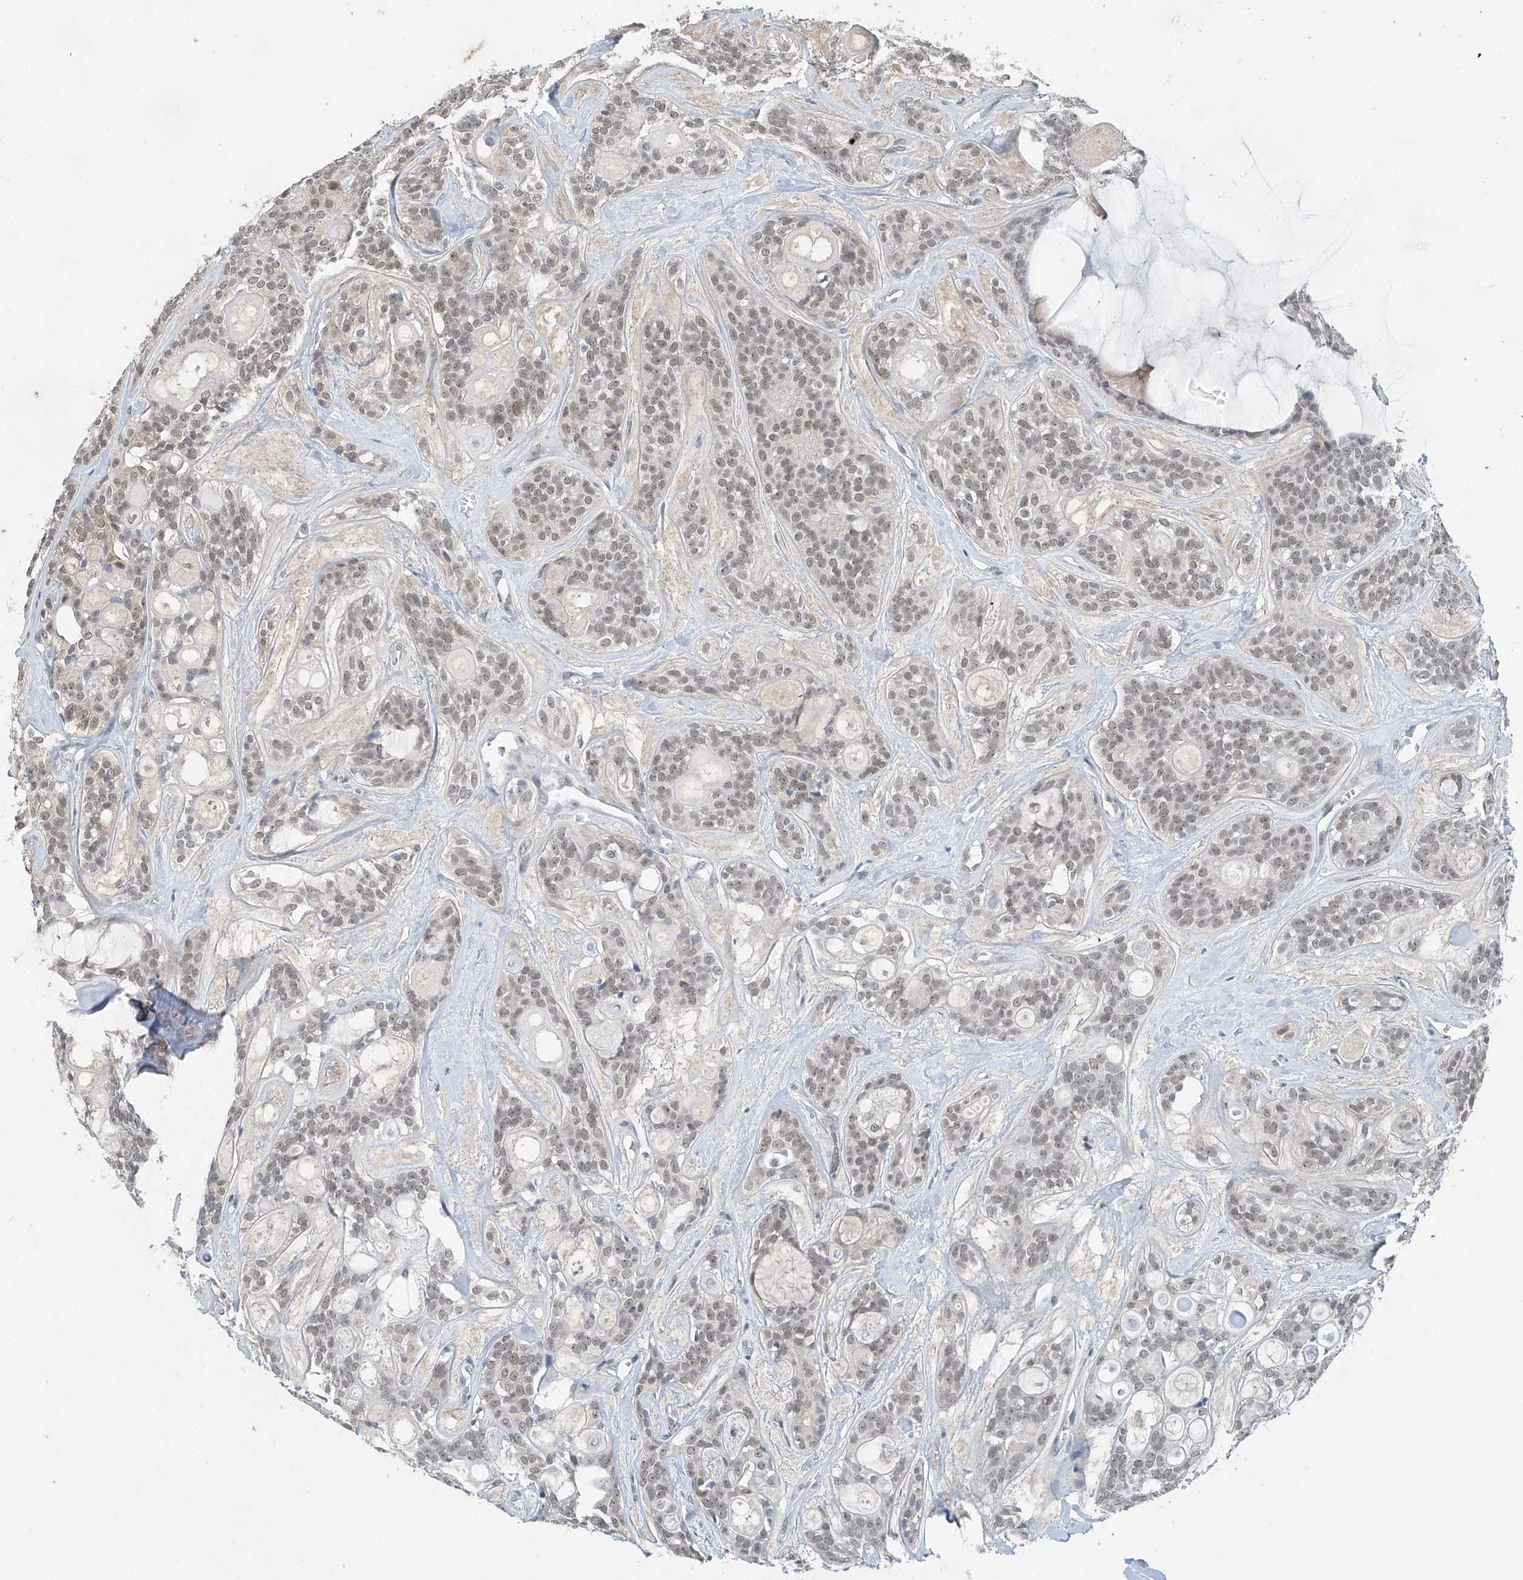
{"staining": {"intensity": "weak", "quantity": "25%-75%", "location": "nuclear"}, "tissue": "head and neck cancer", "cell_type": "Tumor cells", "image_type": "cancer", "snomed": [{"axis": "morphology", "description": "Adenocarcinoma, NOS"}, {"axis": "topography", "description": "Head-Neck"}], "caption": "Immunohistochemistry of human head and neck cancer exhibits low levels of weak nuclear expression in approximately 25%-75% of tumor cells. (DAB (3,3'-diaminobenzidine) IHC with brightfield microscopy, high magnification).", "gene": "TAF8", "patient": {"sex": "male", "age": 66}}